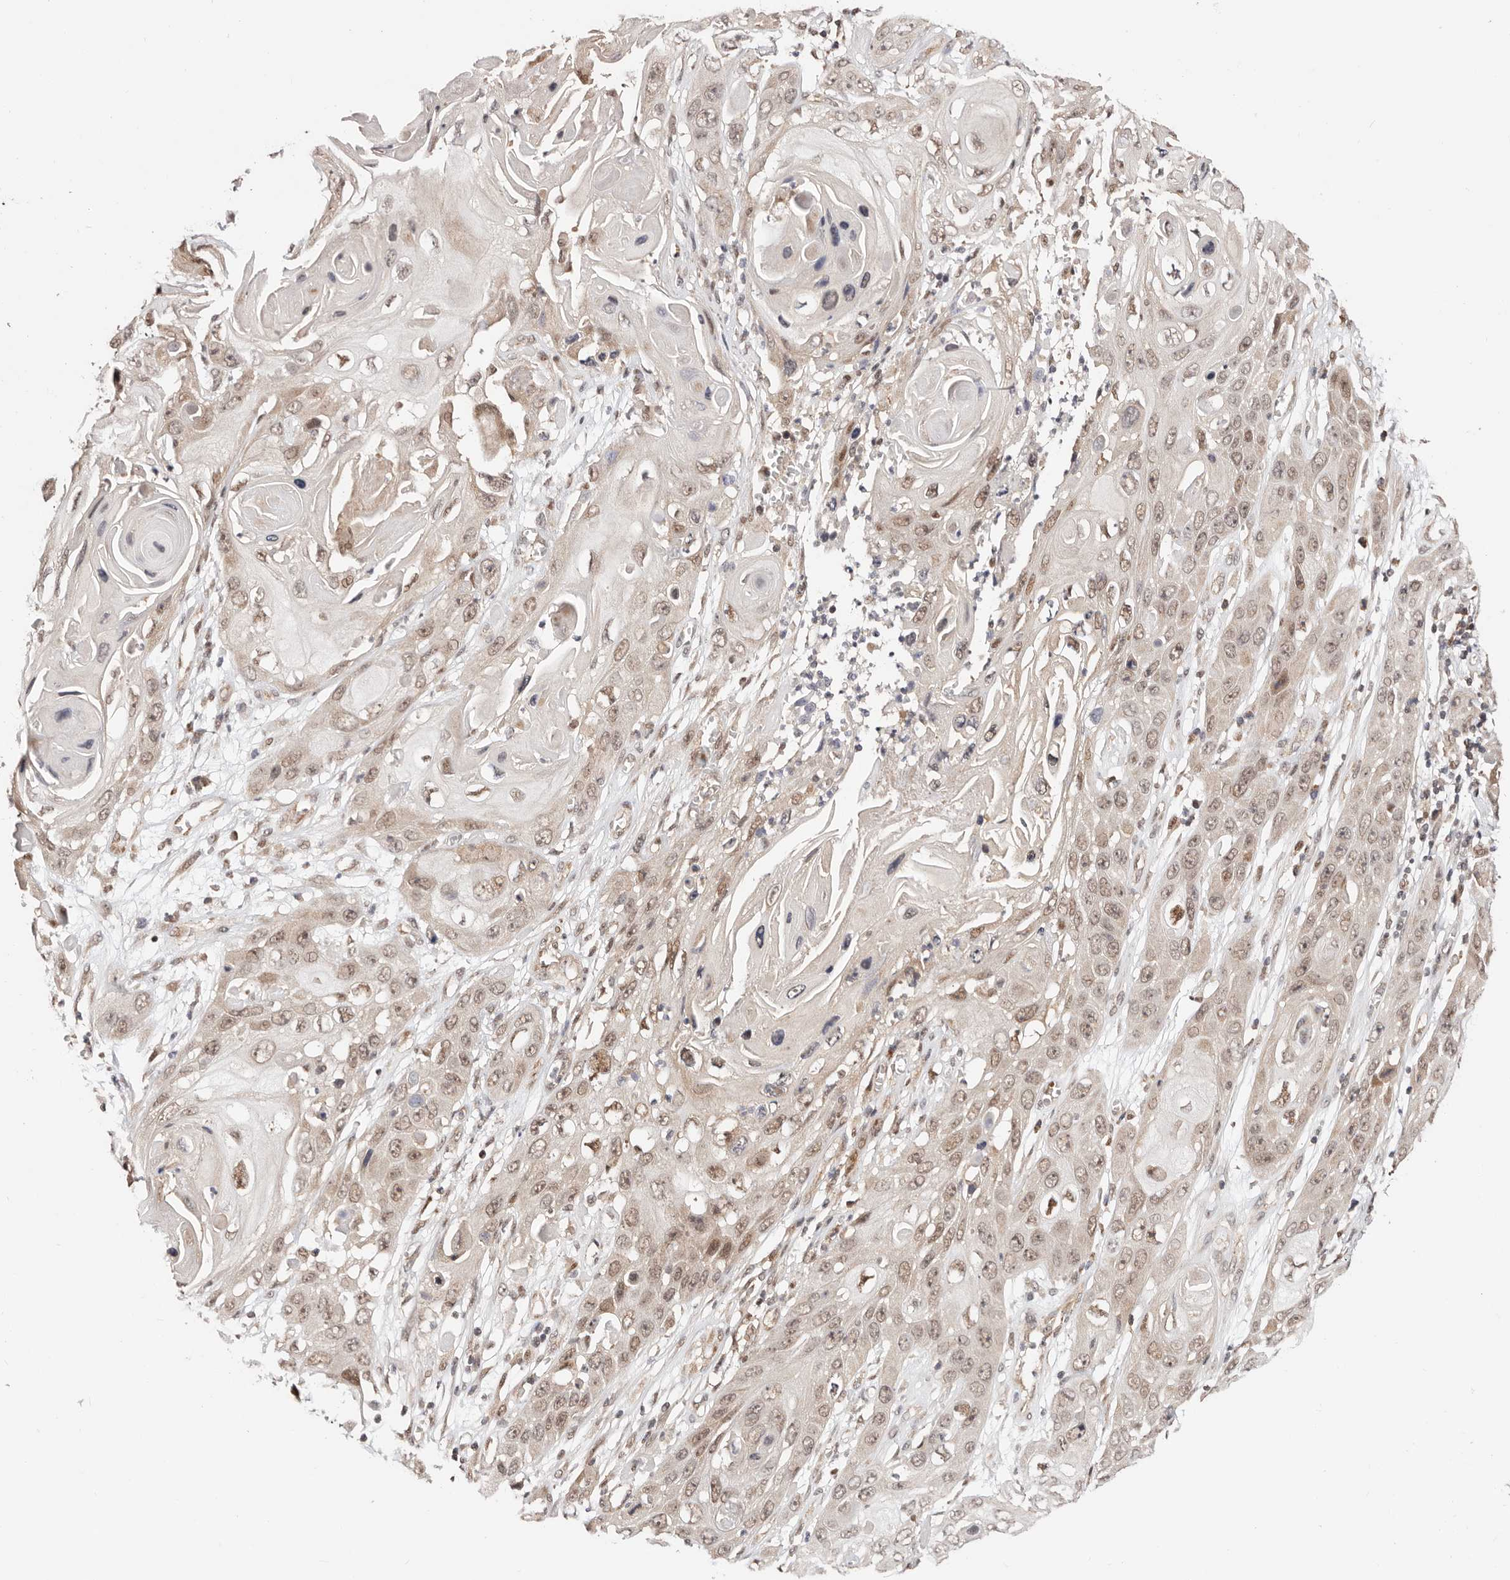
{"staining": {"intensity": "weak", "quantity": ">75%", "location": "nuclear"}, "tissue": "skin cancer", "cell_type": "Tumor cells", "image_type": "cancer", "snomed": [{"axis": "morphology", "description": "Squamous cell carcinoma, NOS"}, {"axis": "topography", "description": "Skin"}], "caption": "Immunohistochemistry image of human skin cancer (squamous cell carcinoma) stained for a protein (brown), which displays low levels of weak nuclear expression in approximately >75% of tumor cells.", "gene": "CTNNBL1", "patient": {"sex": "male", "age": 55}}